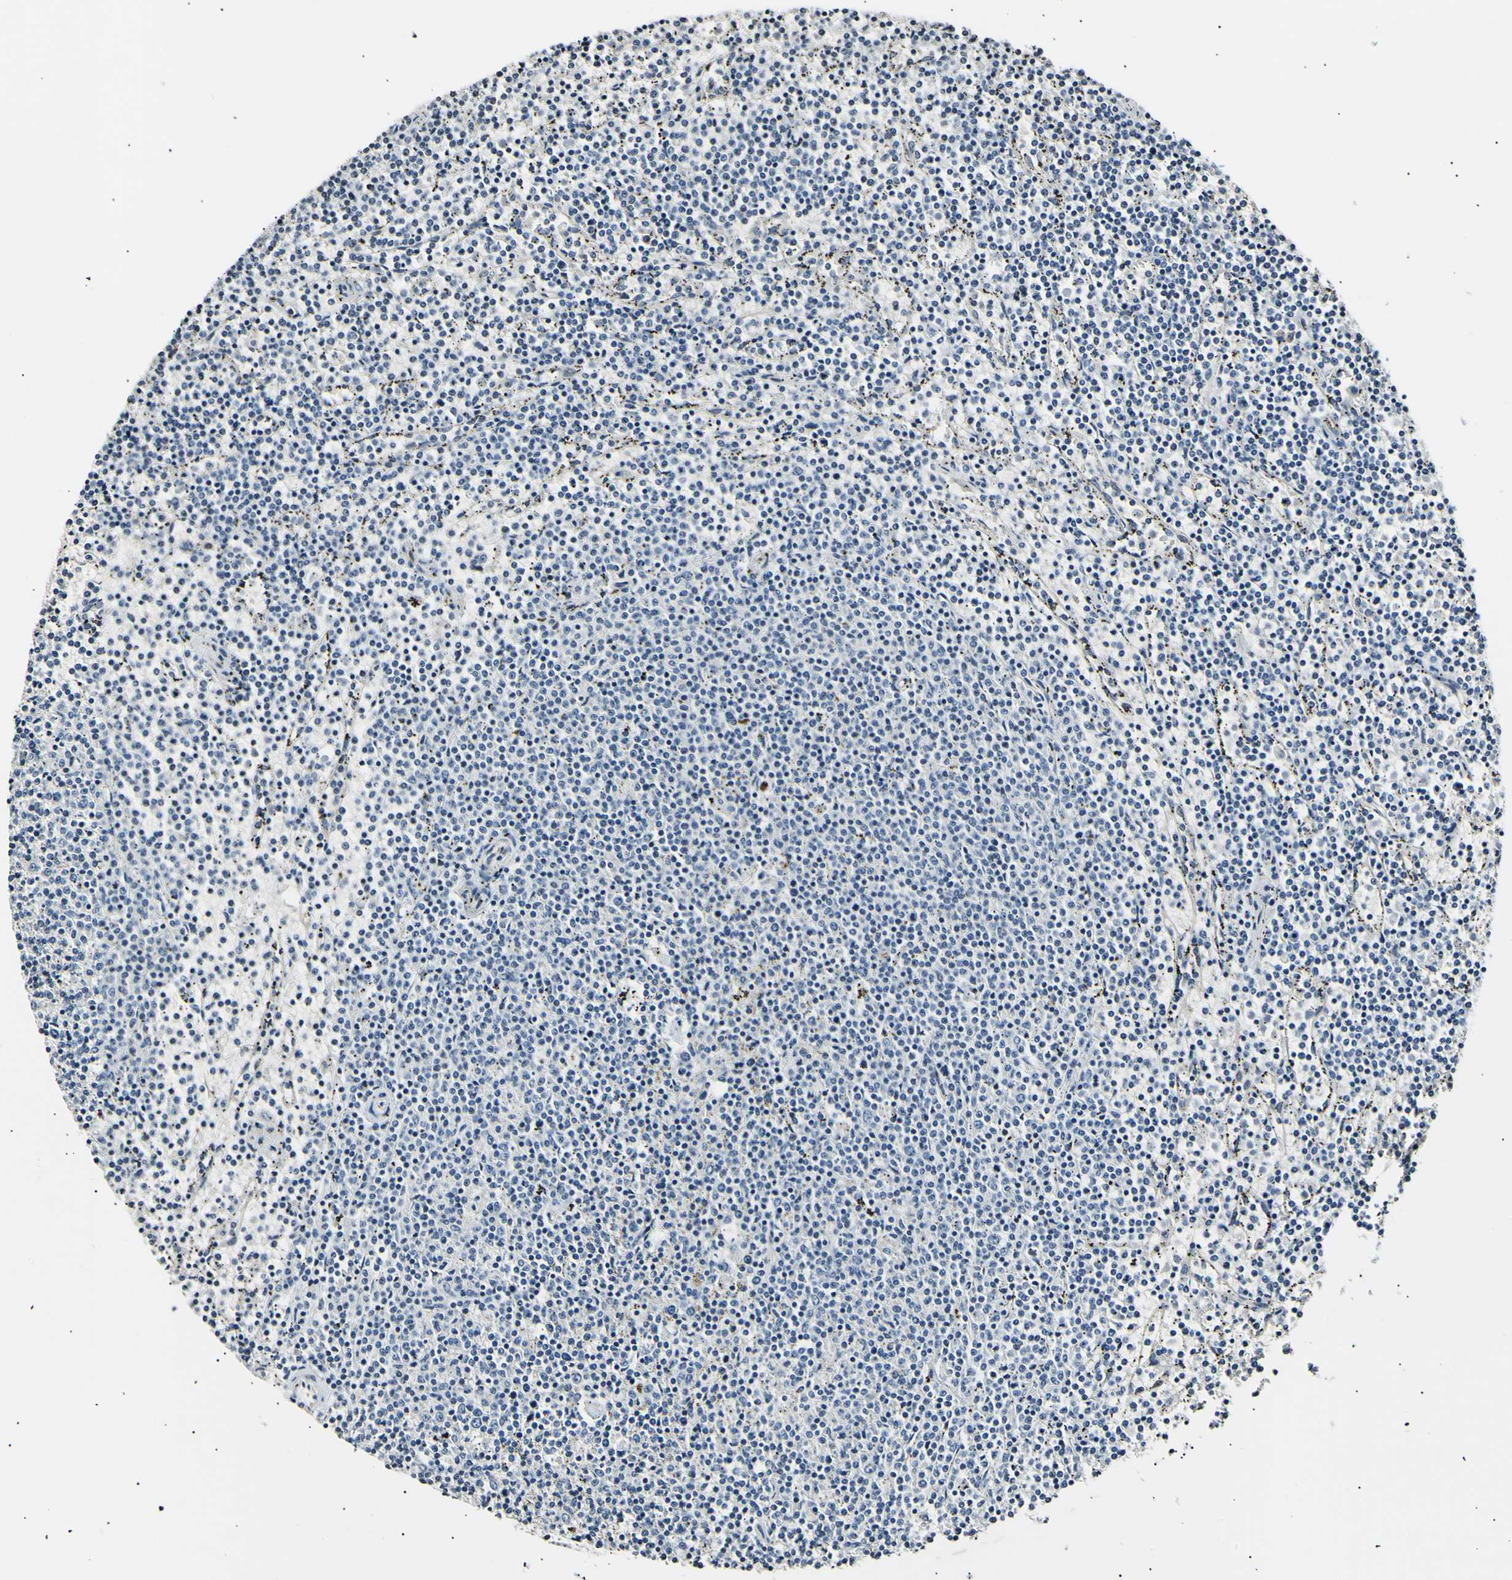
{"staining": {"intensity": "negative", "quantity": "none", "location": "none"}, "tissue": "lymphoma", "cell_type": "Tumor cells", "image_type": "cancer", "snomed": [{"axis": "morphology", "description": "Malignant lymphoma, non-Hodgkin's type, Low grade"}, {"axis": "topography", "description": "Spleen"}], "caption": "A micrograph of lymphoma stained for a protein demonstrates no brown staining in tumor cells. (DAB immunohistochemistry, high magnification).", "gene": "AK1", "patient": {"sex": "female", "age": 50}}